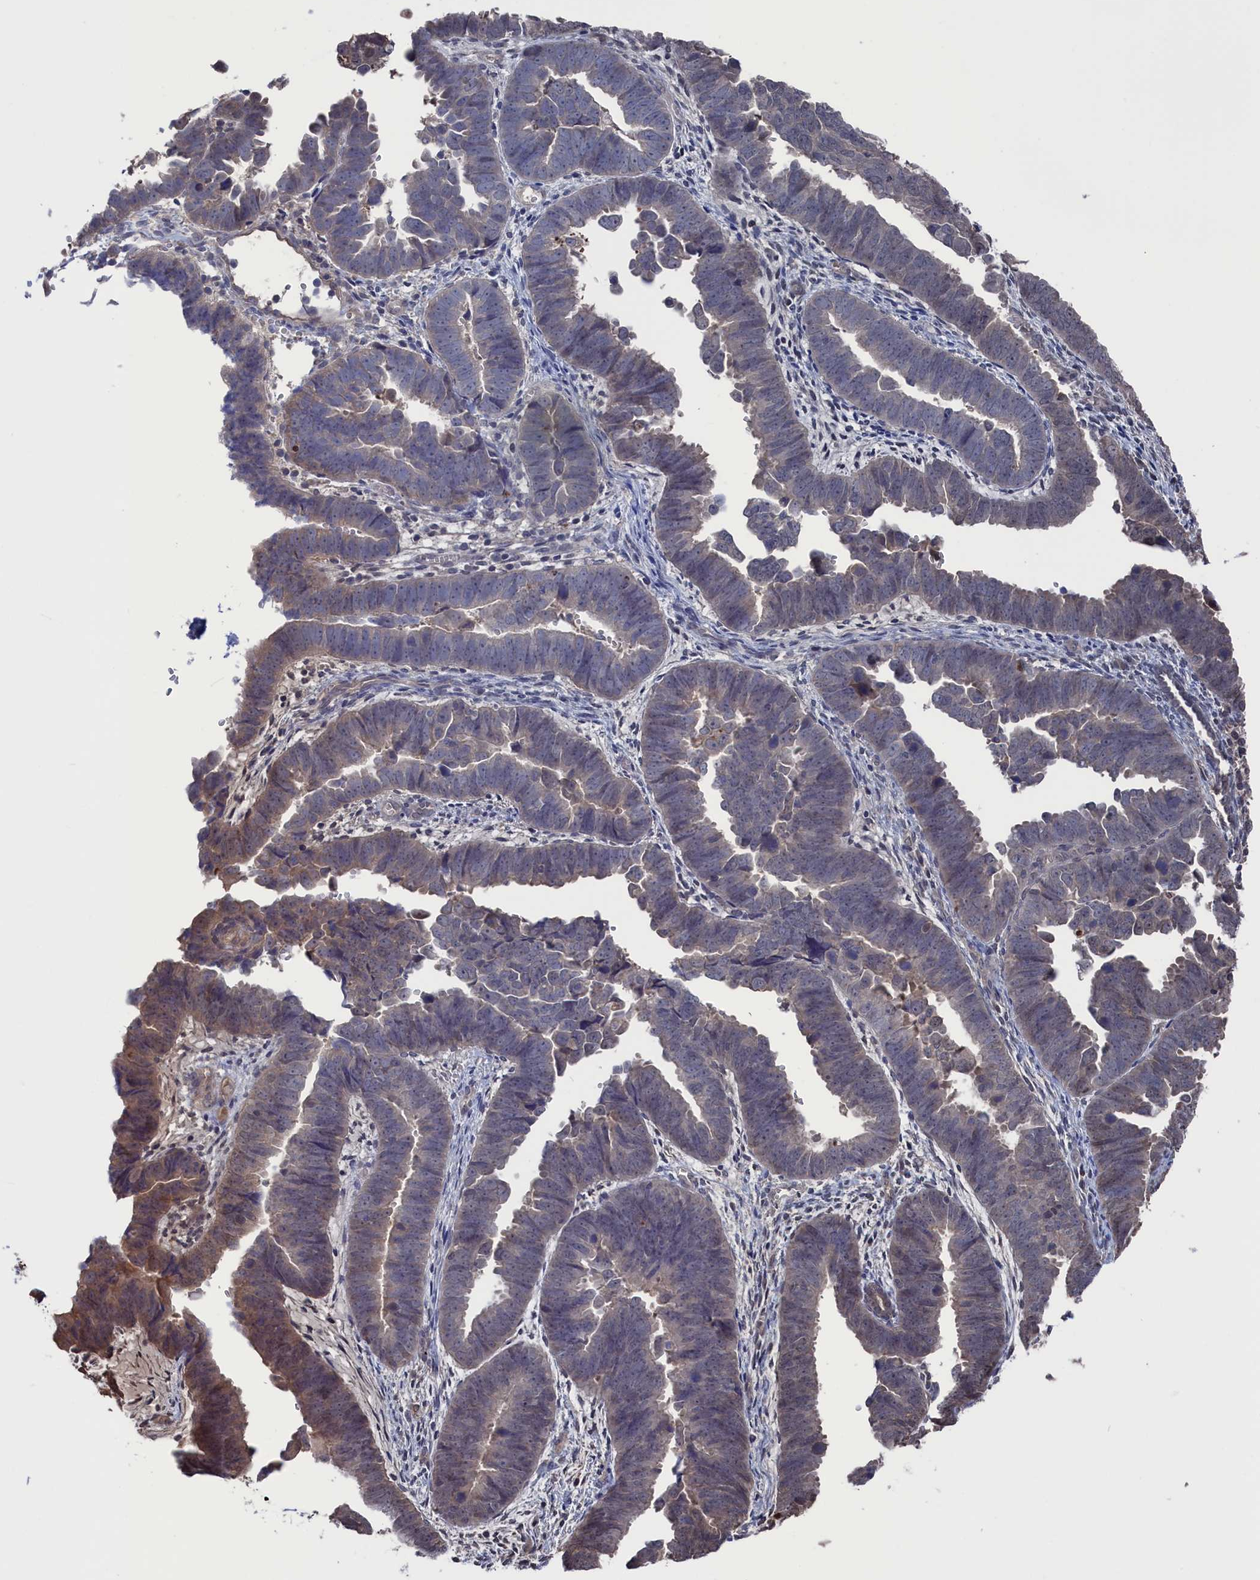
{"staining": {"intensity": "weak", "quantity": "<25%", "location": "cytoplasmic/membranous"}, "tissue": "endometrial cancer", "cell_type": "Tumor cells", "image_type": "cancer", "snomed": [{"axis": "morphology", "description": "Adenocarcinoma, NOS"}, {"axis": "topography", "description": "Endometrium"}], "caption": "DAB (3,3'-diaminobenzidine) immunohistochemical staining of endometrial cancer displays no significant expression in tumor cells.", "gene": "NUTF2", "patient": {"sex": "female", "age": 75}}